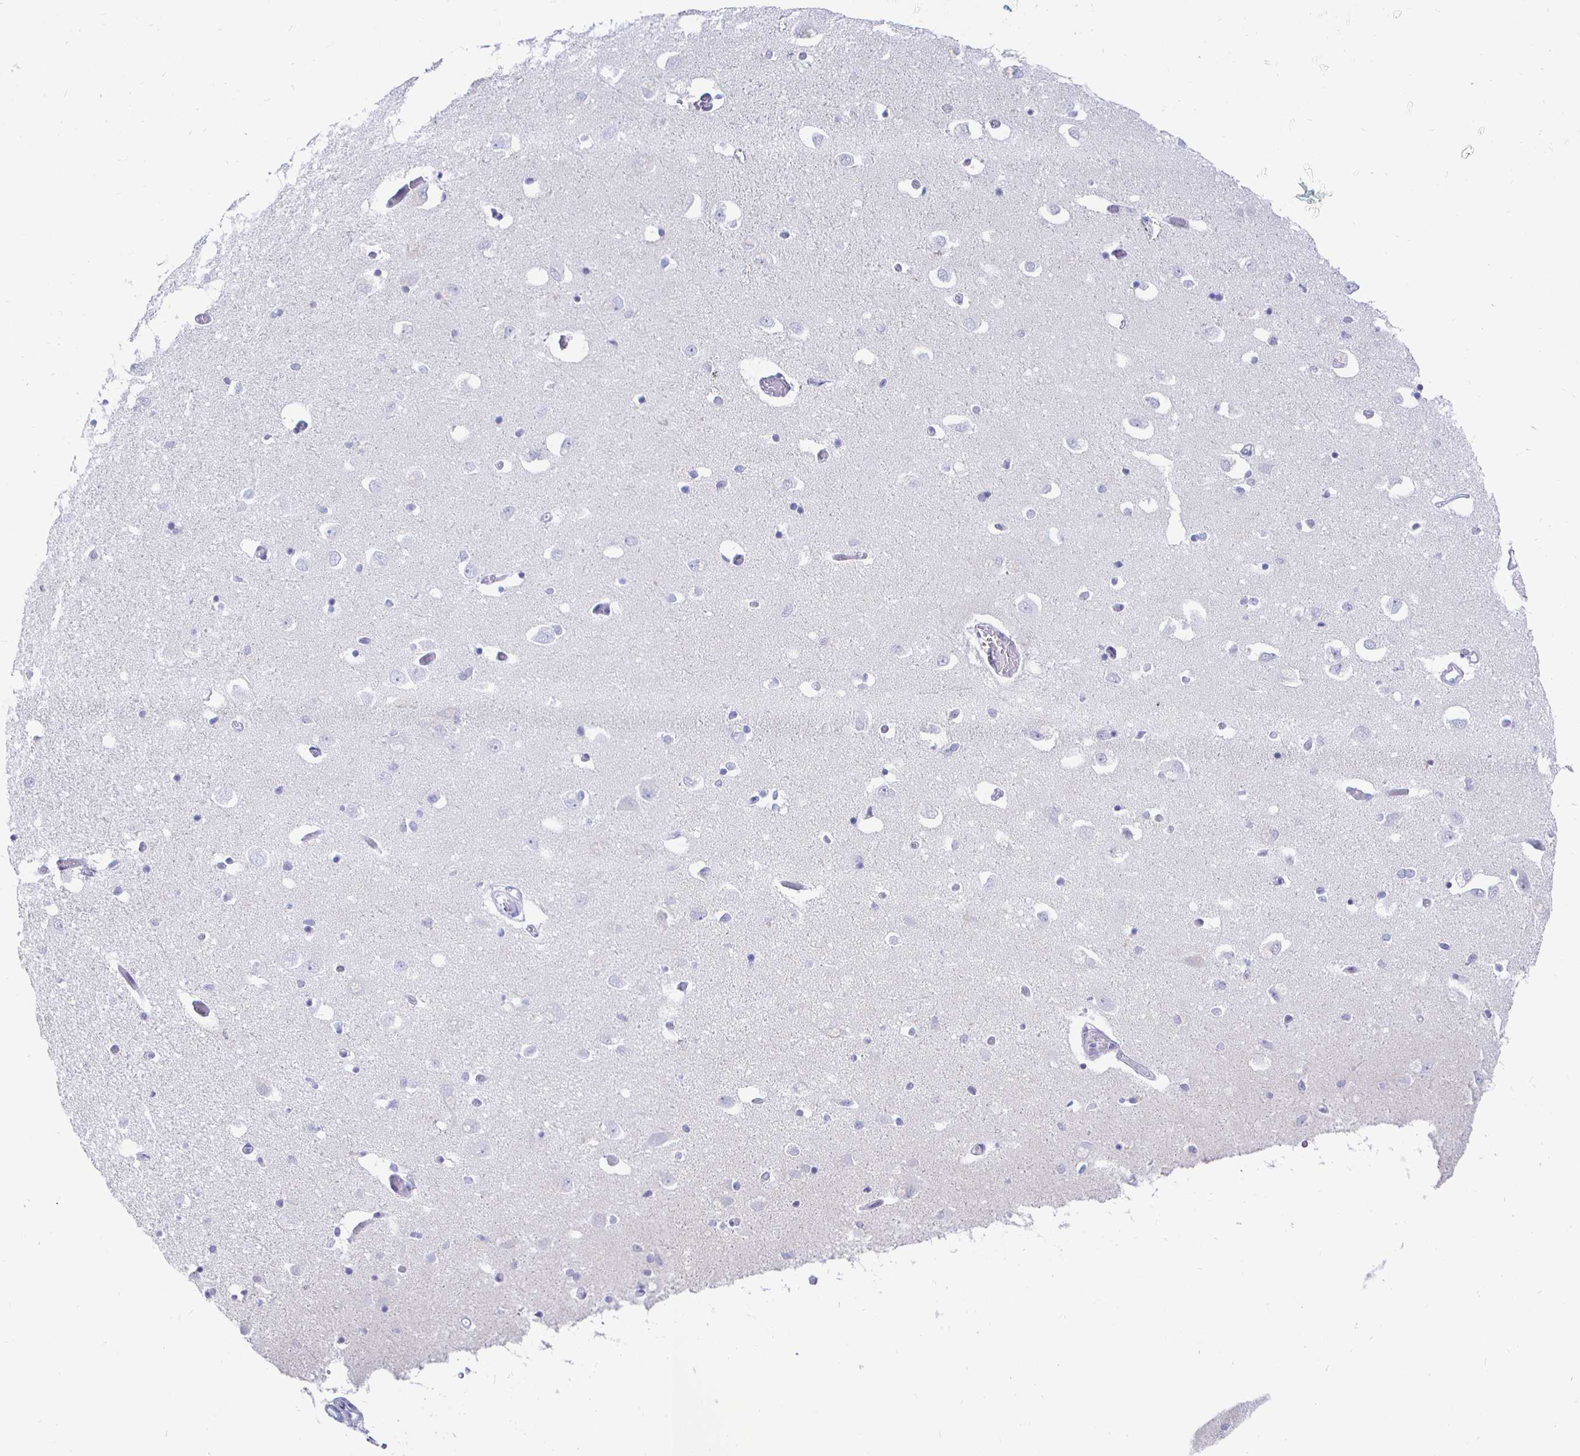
{"staining": {"intensity": "negative", "quantity": "none", "location": "none"}, "tissue": "caudate", "cell_type": "Glial cells", "image_type": "normal", "snomed": [{"axis": "morphology", "description": "Normal tissue, NOS"}, {"axis": "topography", "description": "Lateral ventricle wall"}, {"axis": "topography", "description": "Hippocampus"}], "caption": "The micrograph demonstrates no significant positivity in glial cells of caudate.", "gene": "CR2", "patient": {"sex": "female", "age": 63}}